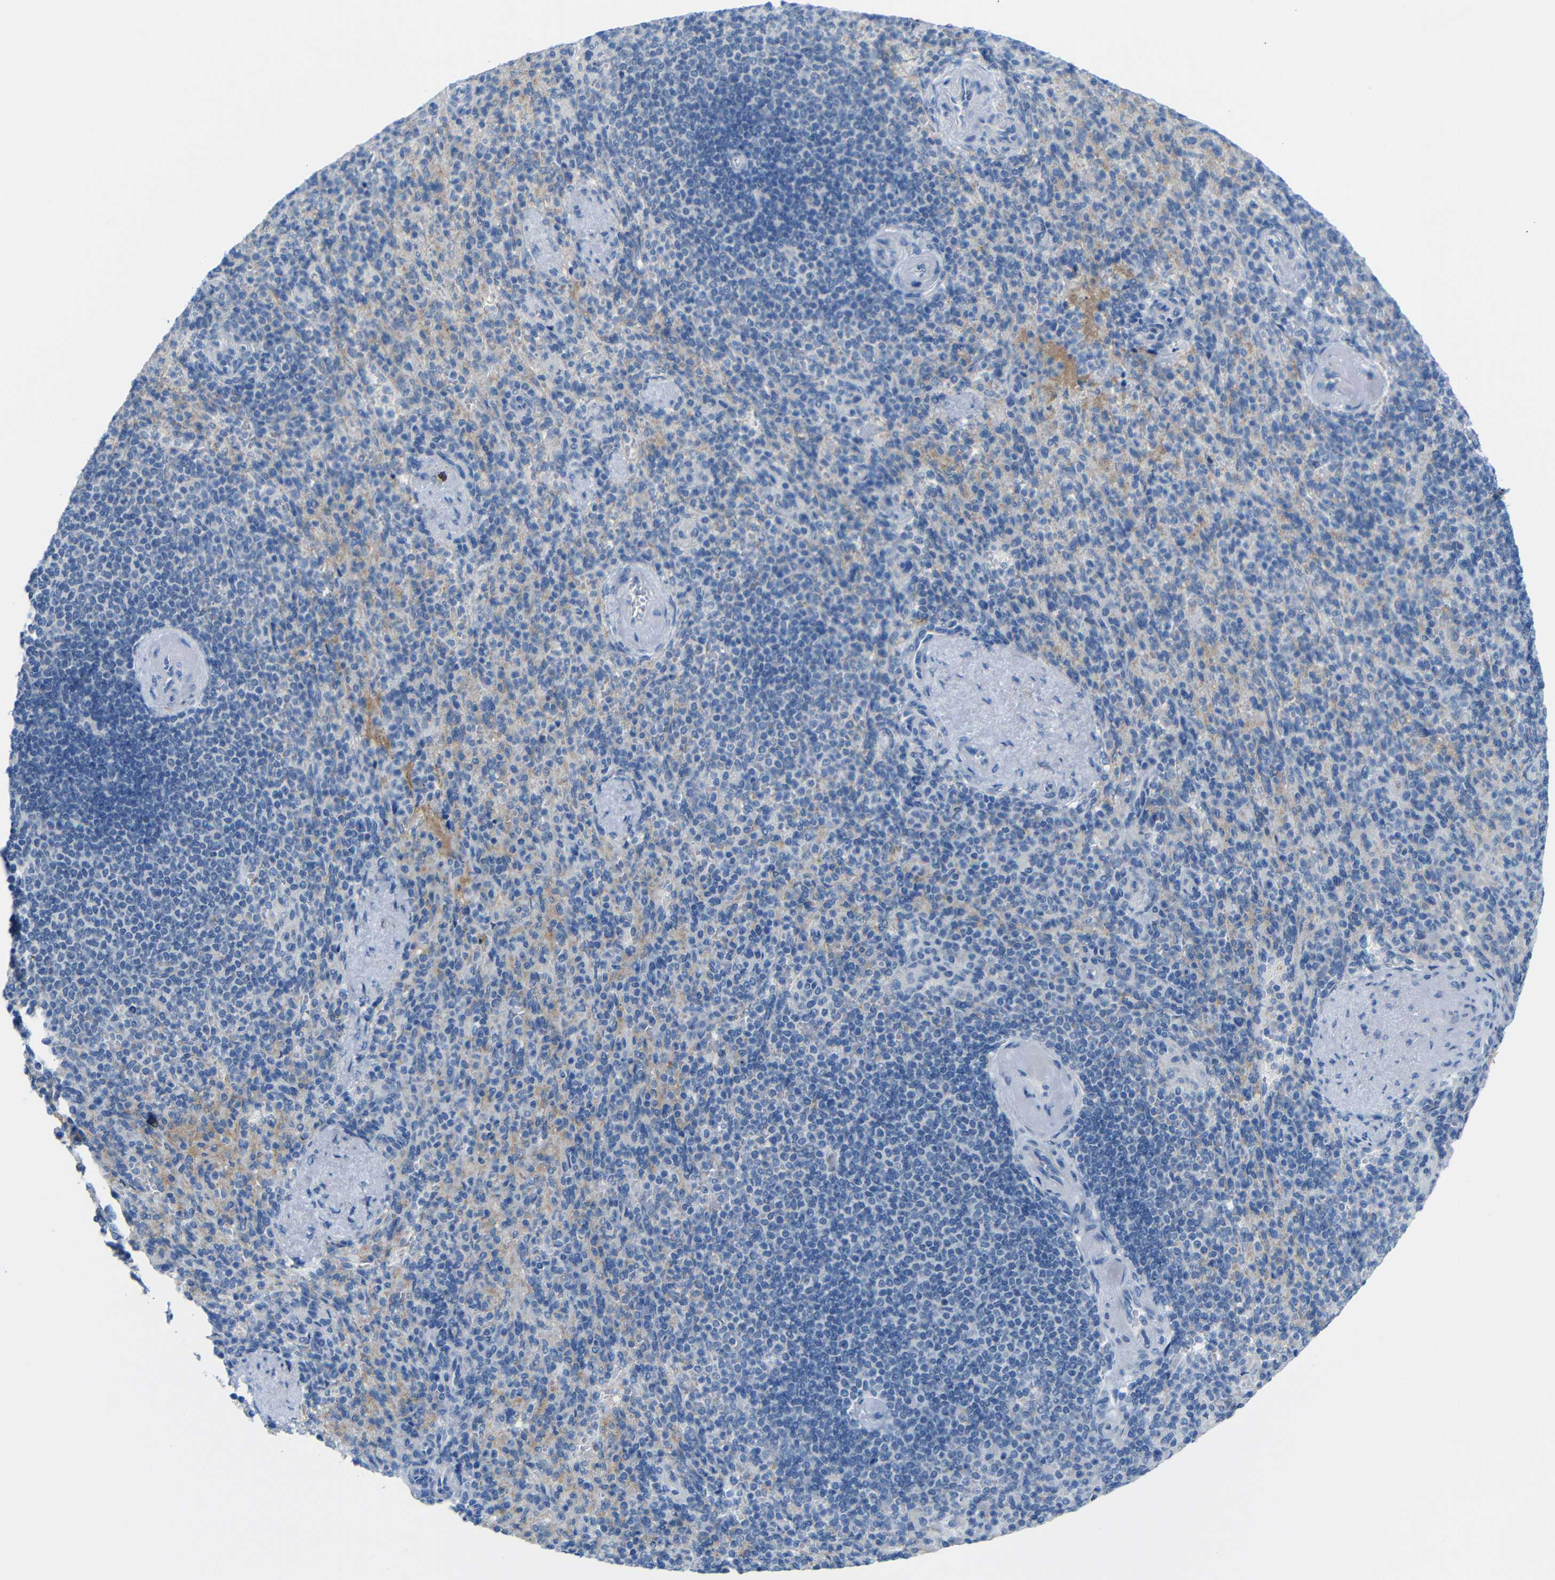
{"staining": {"intensity": "negative", "quantity": "none", "location": "none"}, "tissue": "spleen", "cell_type": "Cells in red pulp", "image_type": "normal", "snomed": [{"axis": "morphology", "description": "Normal tissue, NOS"}, {"axis": "topography", "description": "Spleen"}], "caption": "Protein analysis of unremarkable spleen displays no significant expression in cells in red pulp. (Immunohistochemistry, brightfield microscopy, high magnification).", "gene": "C1orf210", "patient": {"sex": "female", "age": 74}}